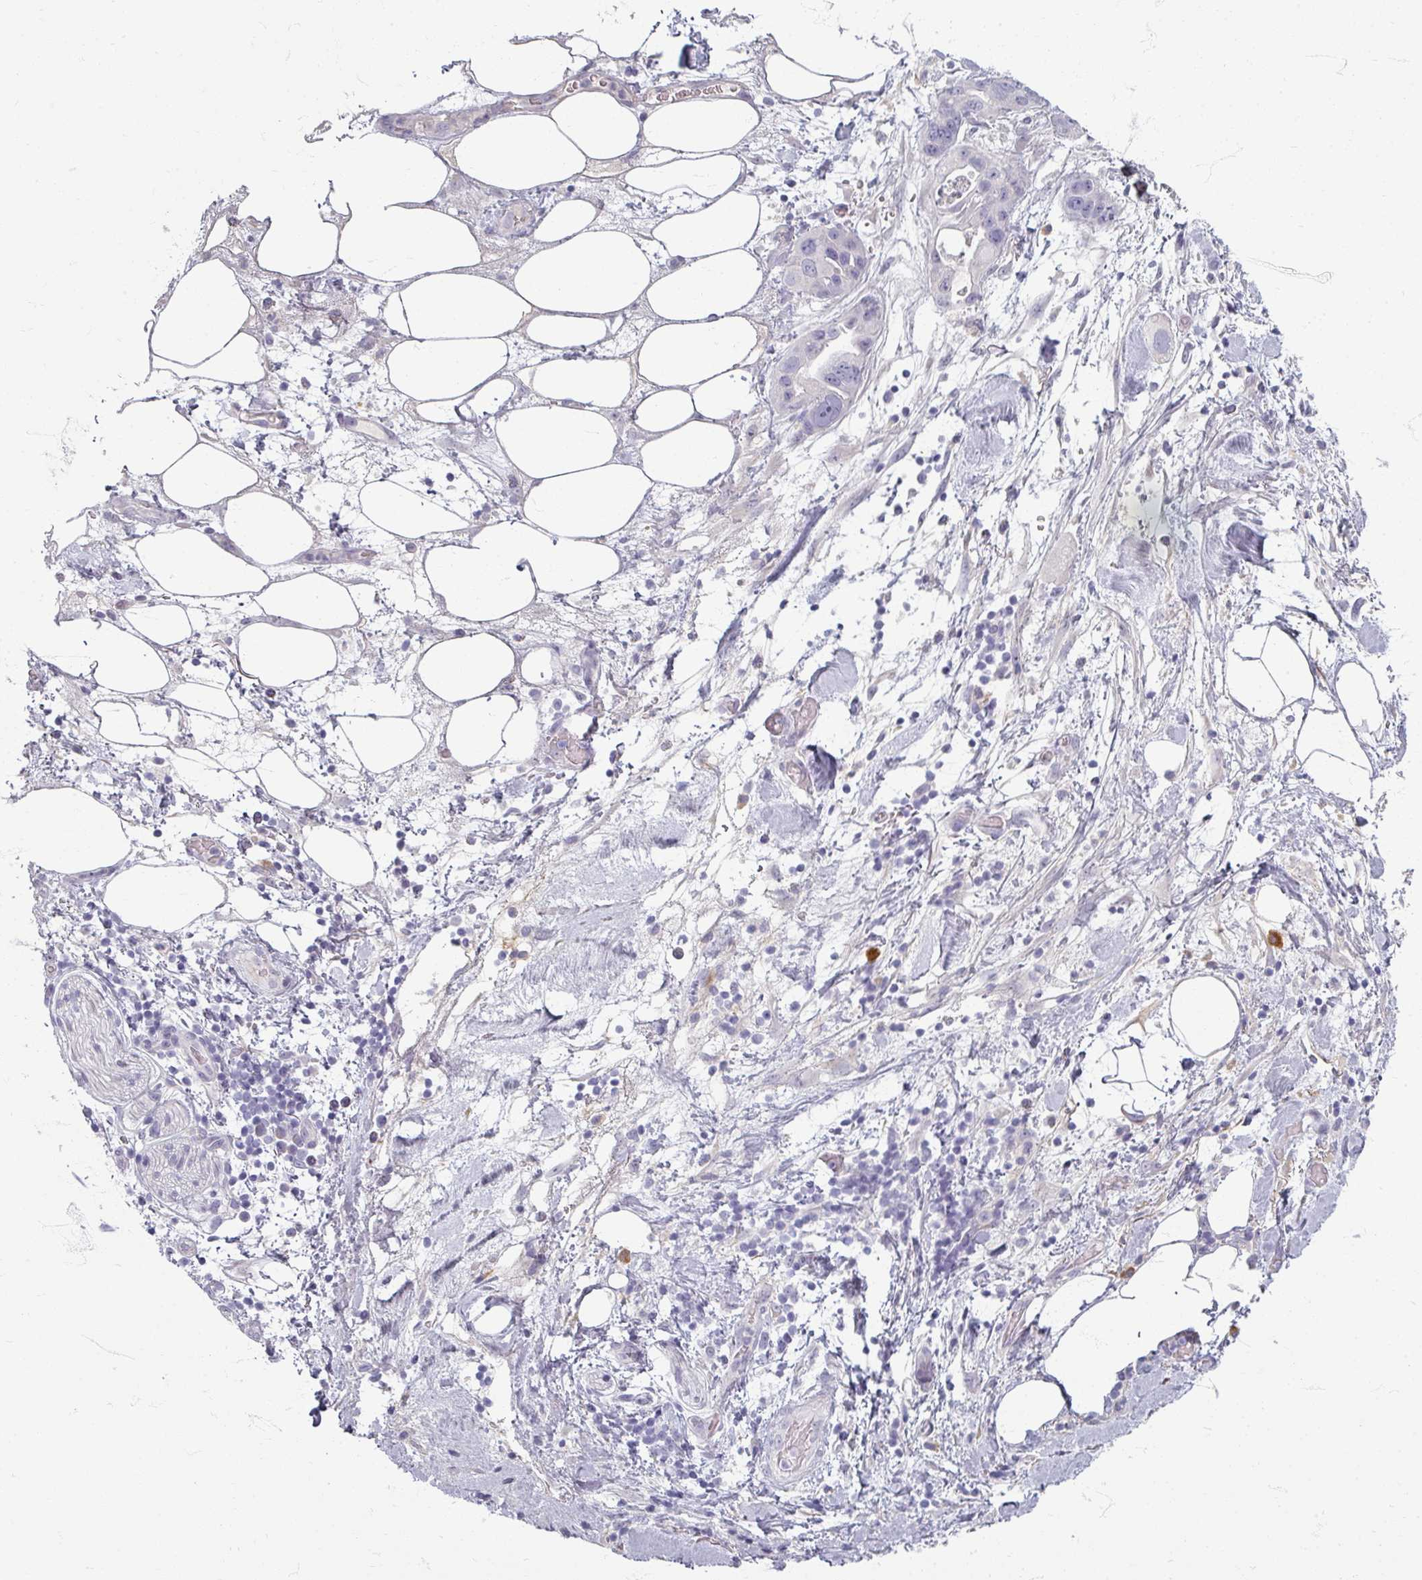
{"staining": {"intensity": "negative", "quantity": "none", "location": "none"}, "tissue": "pancreatic cancer", "cell_type": "Tumor cells", "image_type": "cancer", "snomed": [{"axis": "morphology", "description": "Adenocarcinoma, NOS"}, {"axis": "topography", "description": "Pancreas"}], "caption": "IHC of human pancreatic adenocarcinoma shows no positivity in tumor cells.", "gene": "ZNF878", "patient": {"sex": "female", "age": 61}}